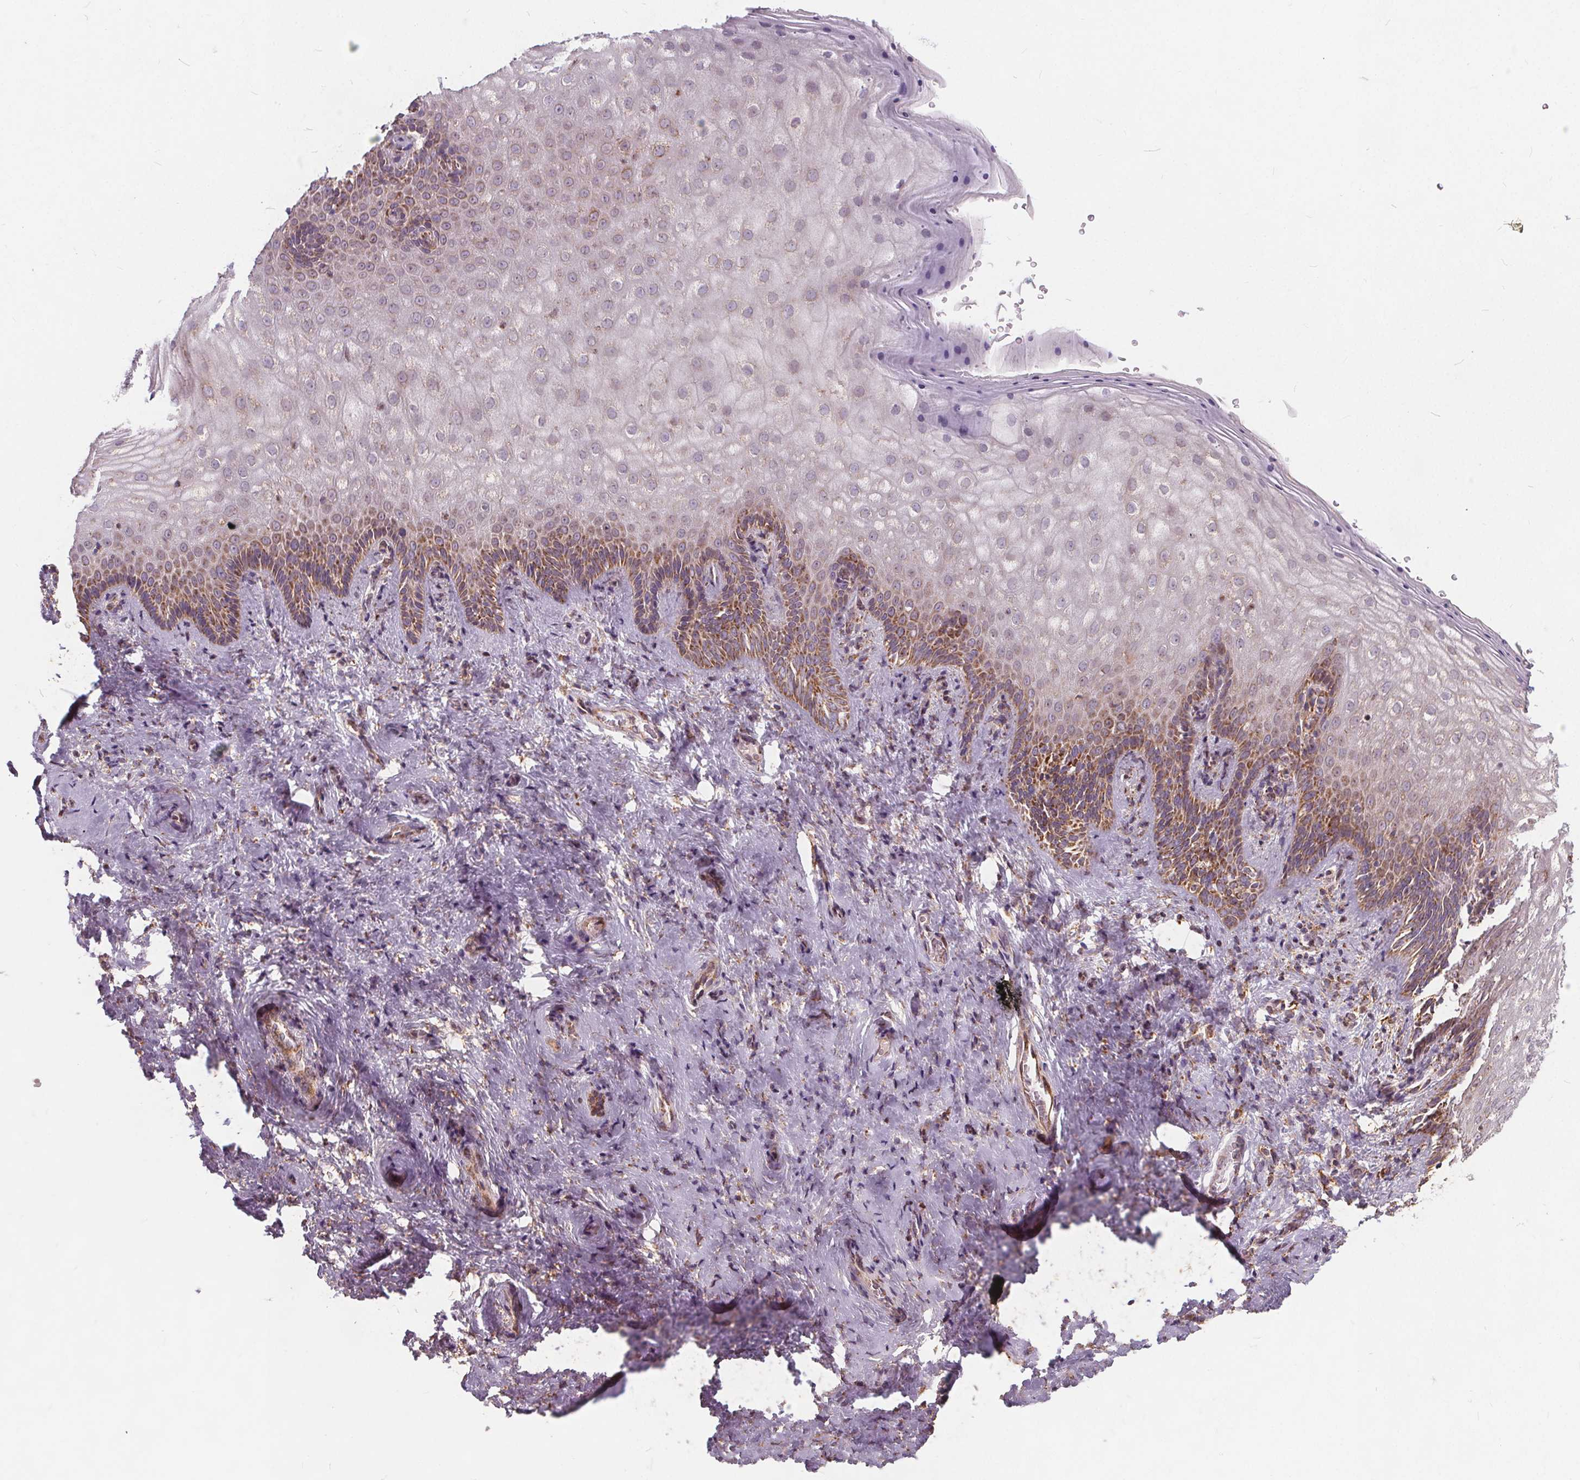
{"staining": {"intensity": "moderate", "quantity": "25%-75%", "location": "cytoplasmic/membranous"}, "tissue": "vagina", "cell_type": "Squamous epithelial cells", "image_type": "normal", "snomed": [{"axis": "morphology", "description": "Normal tissue, NOS"}, {"axis": "topography", "description": "Vagina"}], "caption": "Protein staining of normal vagina shows moderate cytoplasmic/membranous staining in approximately 25%-75% of squamous epithelial cells.", "gene": "PLSCR3", "patient": {"sex": "female", "age": 42}}